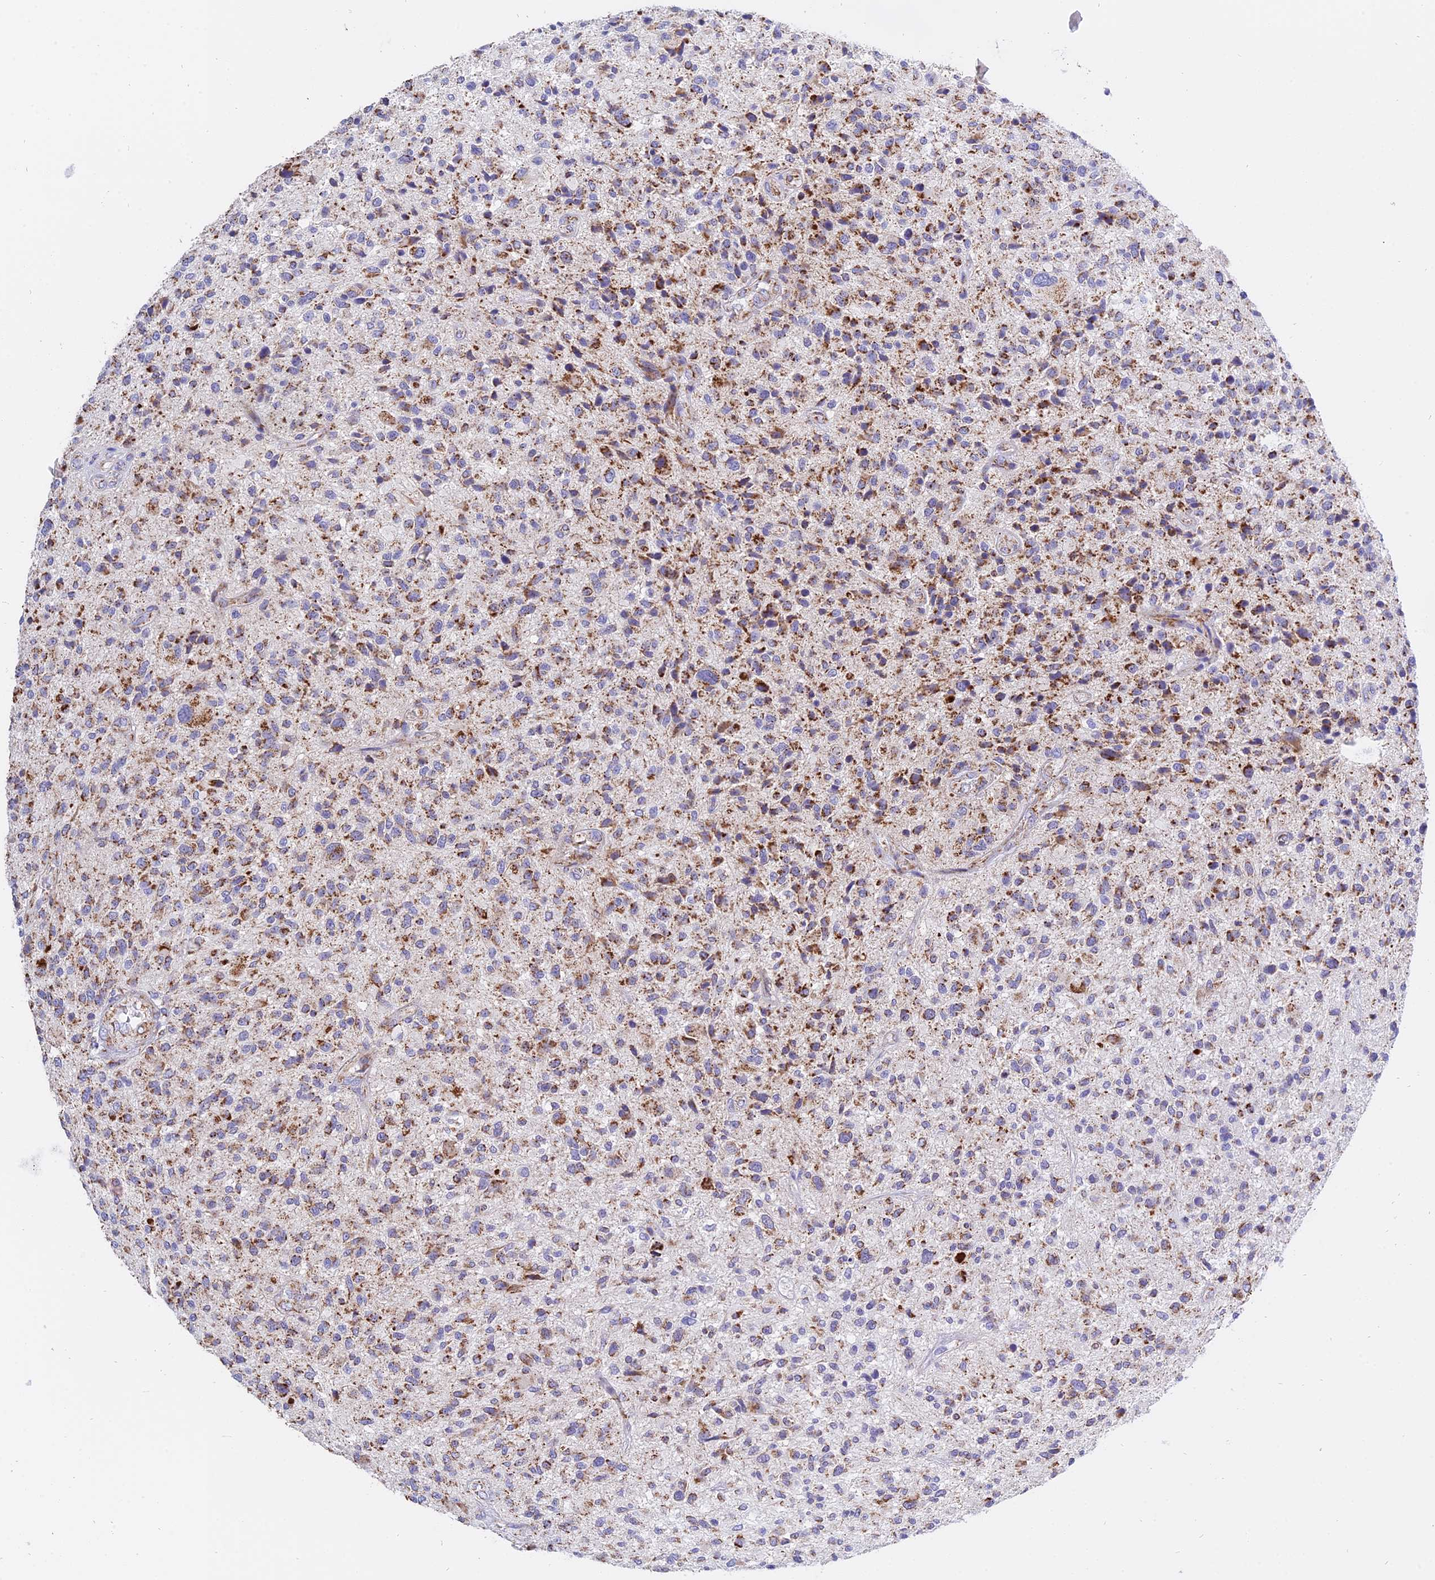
{"staining": {"intensity": "moderate", "quantity": "25%-75%", "location": "cytoplasmic/membranous"}, "tissue": "glioma", "cell_type": "Tumor cells", "image_type": "cancer", "snomed": [{"axis": "morphology", "description": "Glioma, malignant, High grade"}, {"axis": "topography", "description": "Brain"}], "caption": "Immunohistochemistry (DAB) staining of malignant high-grade glioma demonstrates moderate cytoplasmic/membranous protein positivity in approximately 25%-75% of tumor cells.", "gene": "MRPS34", "patient": {"sex": "male", "age": 47}}